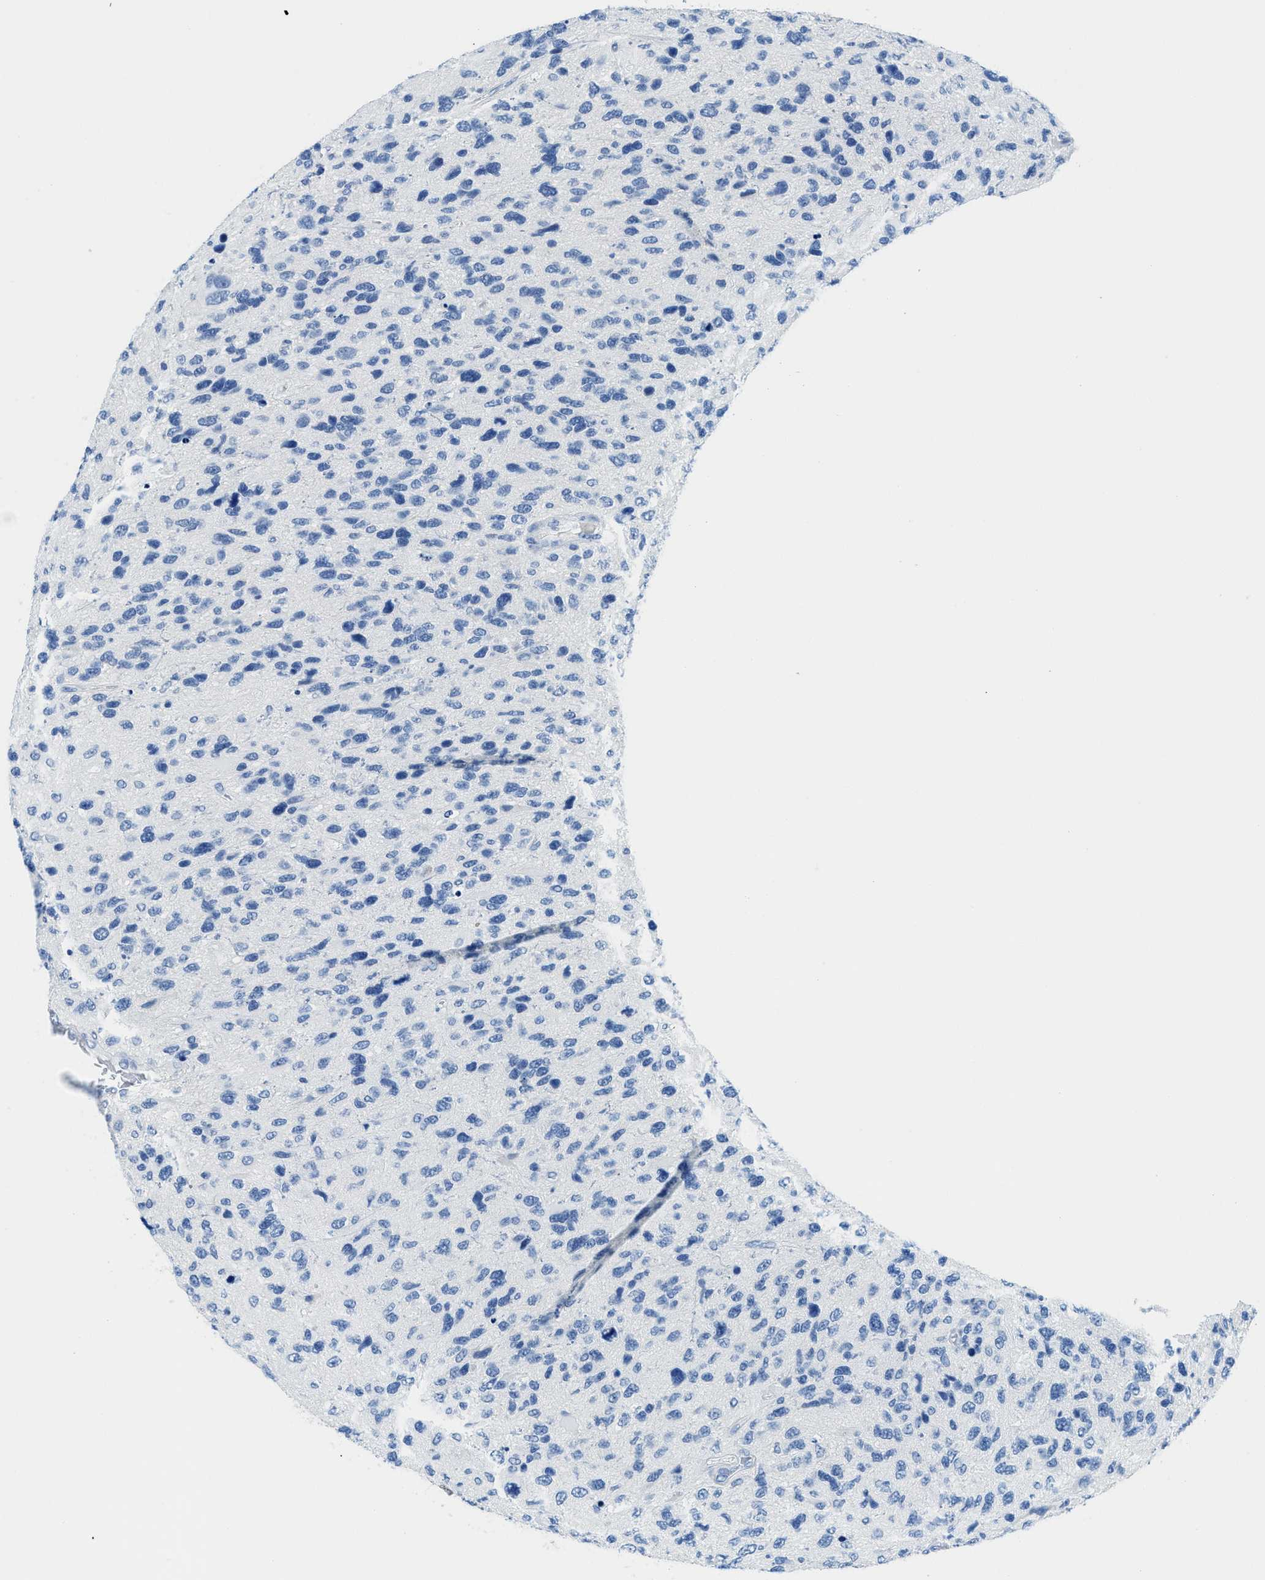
{"staining": {"intensity": "negative", "quantity": "none", "location": "none"}, "tissue": "glioma", "cell_type": "Tumor cells", "image_type": "cancer", "snomed": [{"axis": "morphology", "description": "Glioma, malignant, High grade"}, {"axis": "topography", "description": "Brain"}], "caption": "This is an IHC histopathology image of human glioma. There is no expression in tumor cells.", "gene": "MBL2", "patient": {"sex": "female", "age": 58}}